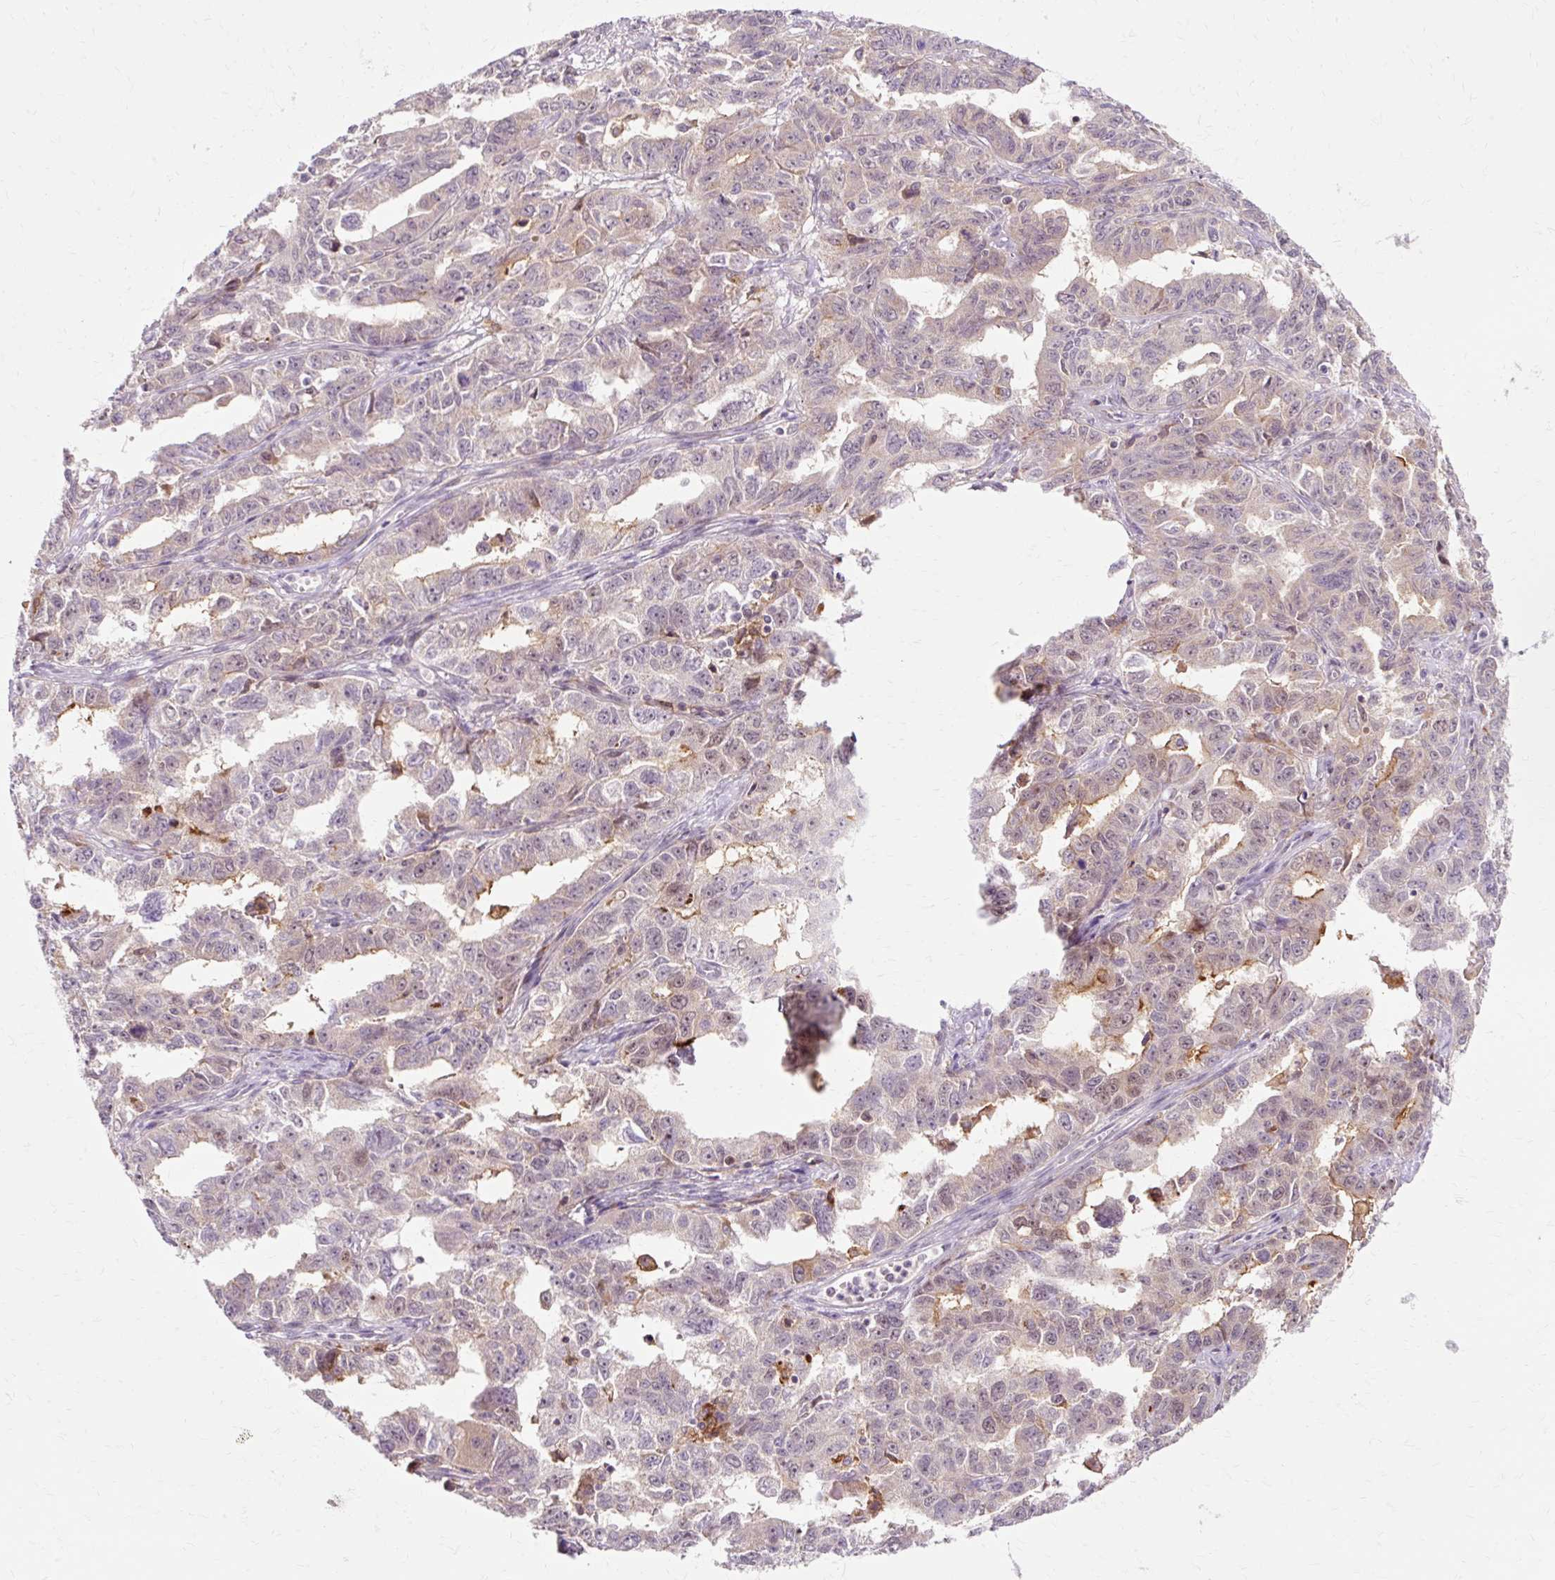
{"staining": {"intensity": "weak", "quantity": "25%-75%", "location": "cytoplasmic/membranous,nuclear"}, "tissue": "ovarian cancer", "cell_type": "Tumor cells", "image_type": "cancer", "snomed": [{"axis": "morphology", "description": "Adenocarcinoma, NOS"}, {"axis": "morphology", "description": "Carcinoma, endometroid"}, {"axis": "topography", "description": "Ovary"}], "caption": "Immunohistochemical staining of ovarian cancer demonstrates low levels of weak cytoplasmic/membranous and nuclear protein staining in about 25%-75% of tumor cells. (brown staining indicates protein expression, while blue staining denotes nuclei).", "gene": "GEMIN2", "patient": {"sex": "female", "age": 72}}